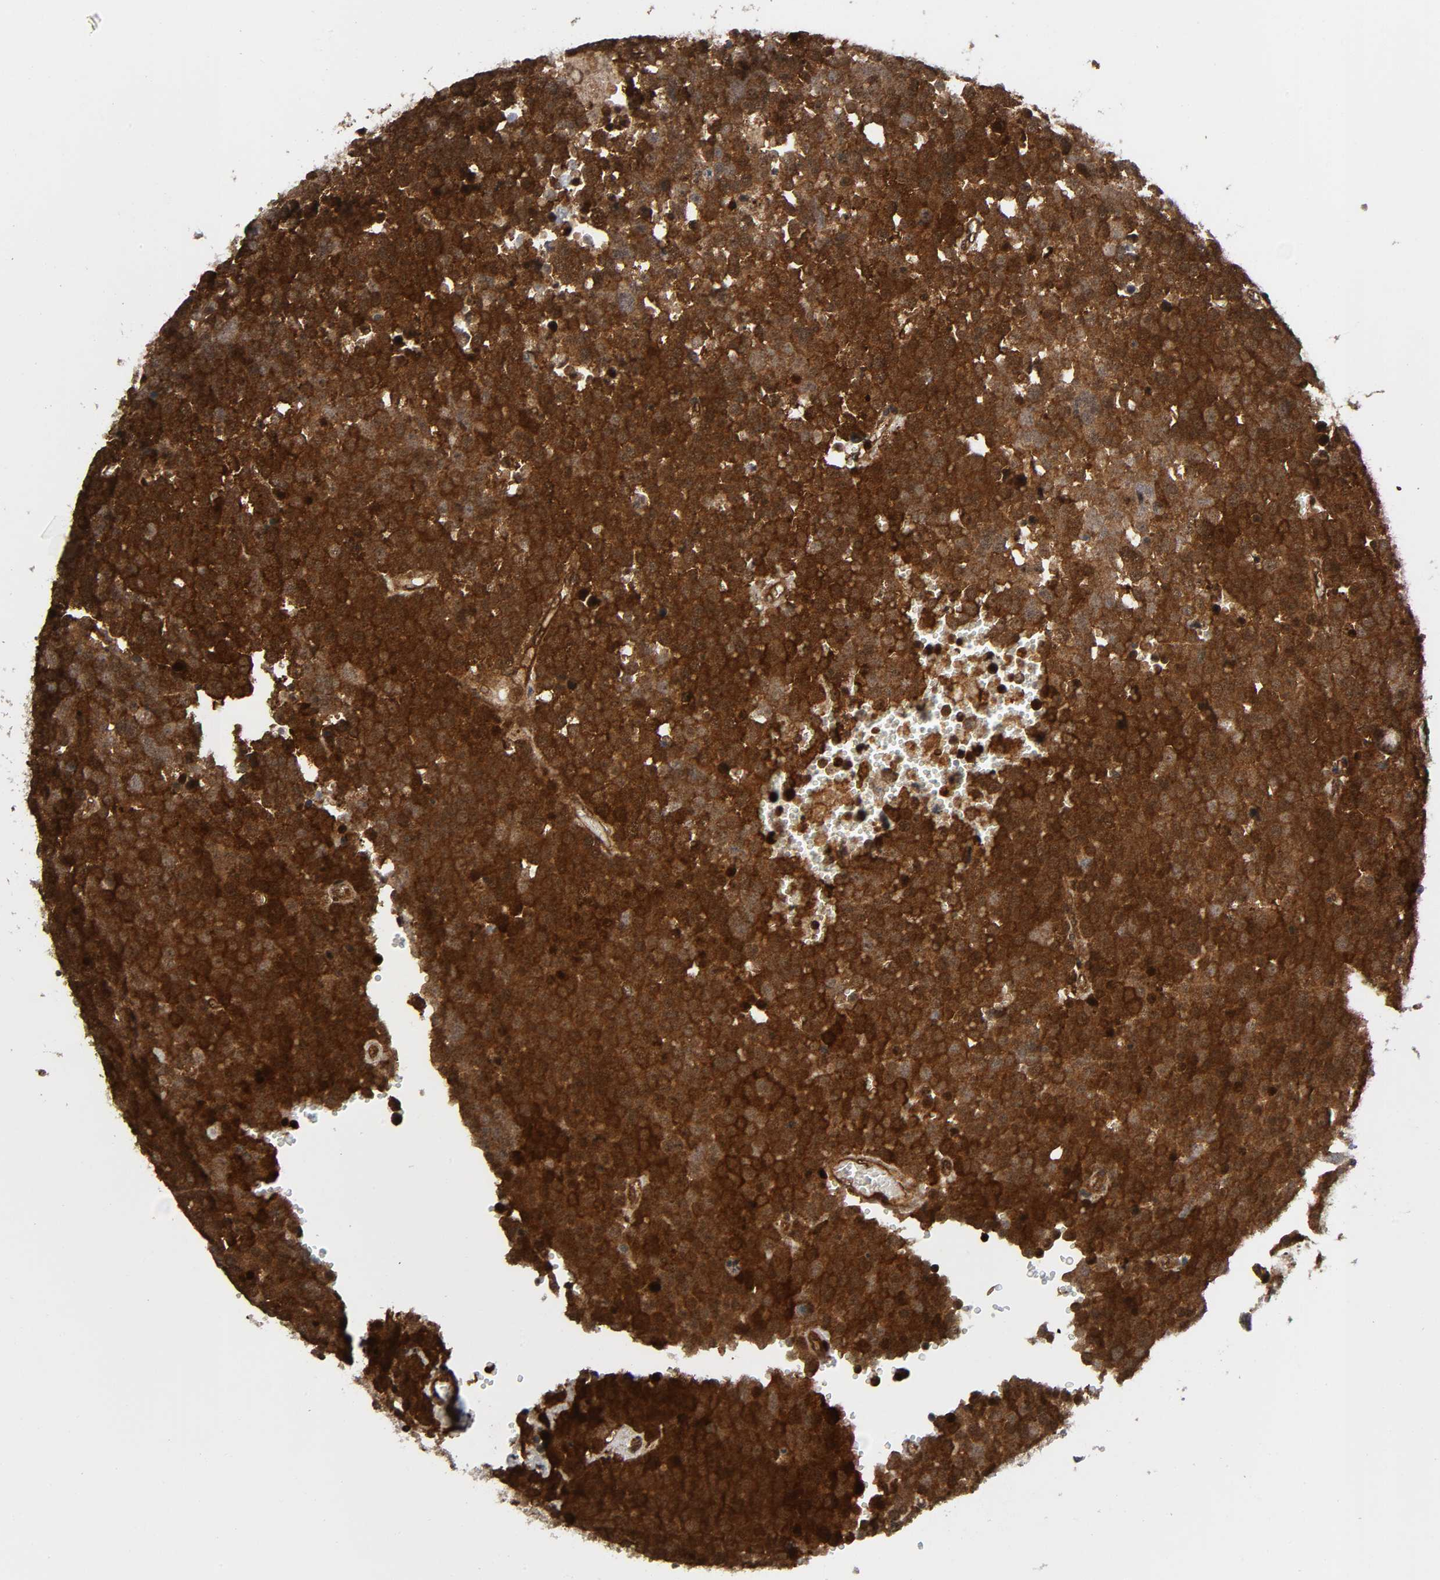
{"staining": {"intensity": "strong", "quantity": ">75%", "location": "cytoplasmic/membranous"}, "tissue": "testis cancer", "cell_type": "Tumor cells", "image_type": "cancer", "snomed": [{"axis": "morphology", "description": "Seminoma, NOS"}, {"axis": "topography", "description": "Testis"}], "caption": "A brown stain labels strong cytoplasmic/membranous staining of a protein in human testis cancer tumor cells. (IHC, brightfield microscopy, high magnification).", "gene": "MAPK1", "patient": {"sex": "male", "age": 71}}